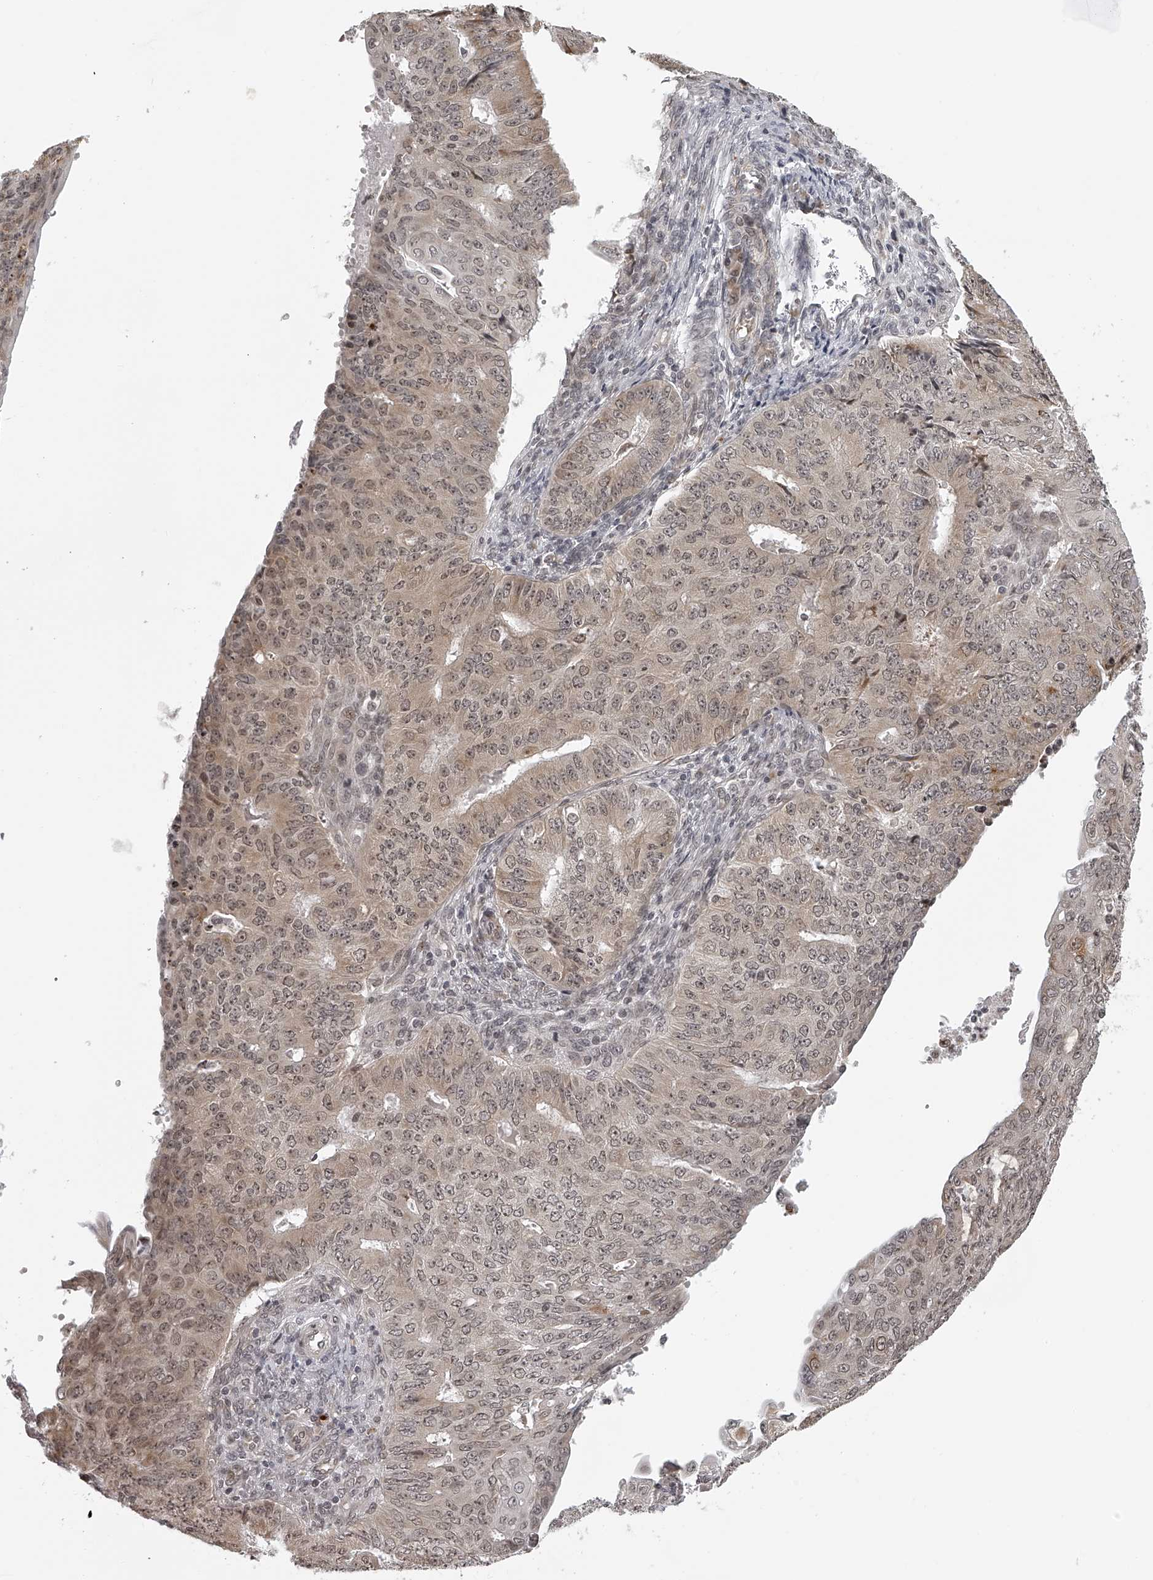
{"staining": {"intensity": "weak", "quantity": ">75%", "location": "cytoplasmic/membranous,nuclear"}, "tissue": "endometrial cancer", "cell_type": "Tumor cells", "image_type": "cancer", "snomed": [{"axis": "morphology", "description": "Adenocarcinoma, NOS"}, {"axis": "topography", "description": "Endometrium"}], "caption": "Protein positivity by immunohistochemistry shows weak cytoplasmic/membranous and nuclear expression in about >75% of tumor cells in endometrial cancer (adenocarcinoma).", "gene": "ODF2L", "patient": {"sex": "female", "age": 32}}